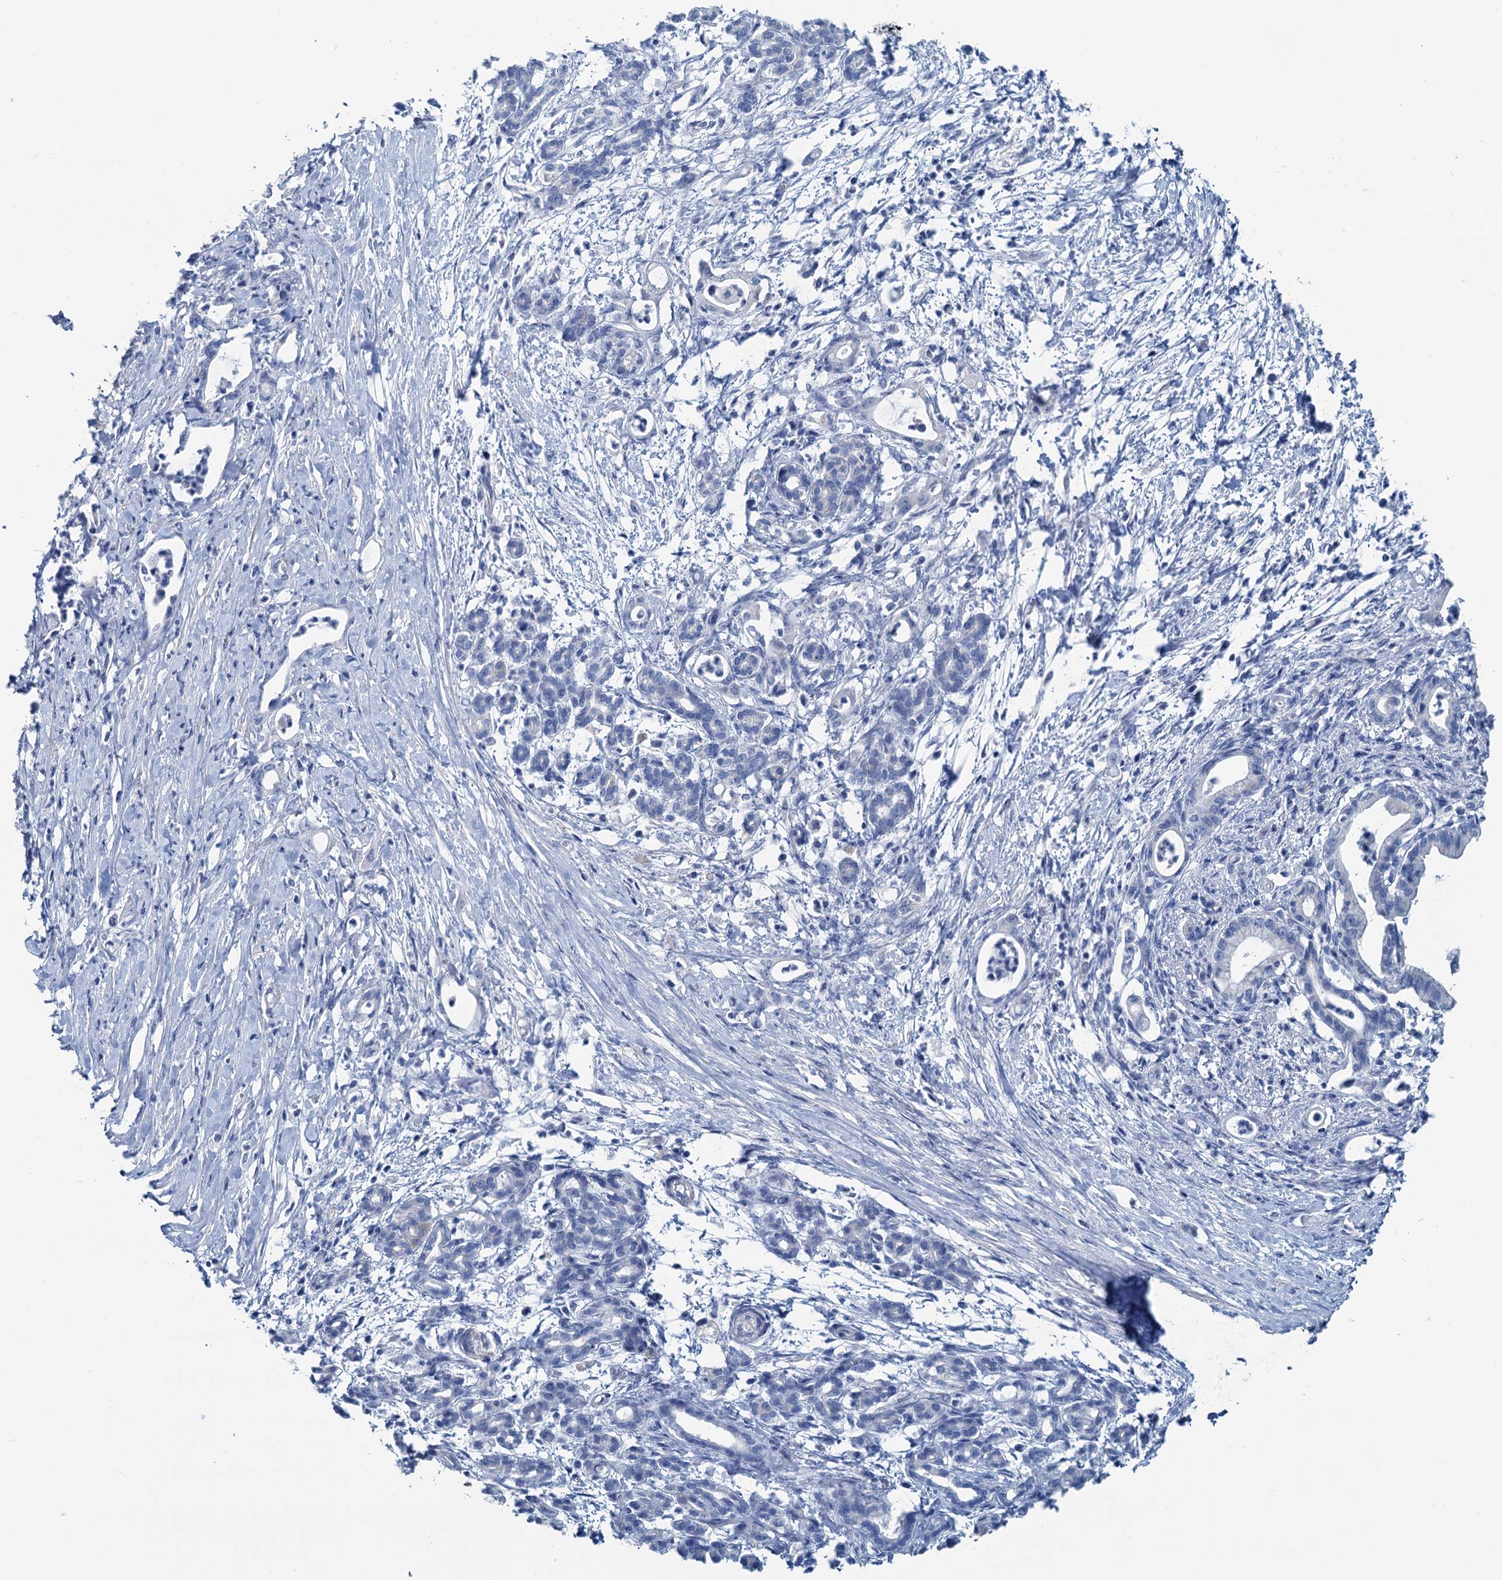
{"staining": {"intensity": "negative", "quantity": "none", "location": "none"}, "tissue": "pancreatic cancer", "cell_type": "Tumor cells", "image_type": "cancer", "snomed": [{"axis": "morphology", "description": "Adenocarcinoma, NOS"}, {"axis": "topography", "description": "Pancreas"}], "caption": "An image of pancreatic cancer stained for a protein shows no brown staining in tumor cells.", "gene": "SLC1A3", "patient": {"sex": "female", "age": 55}}